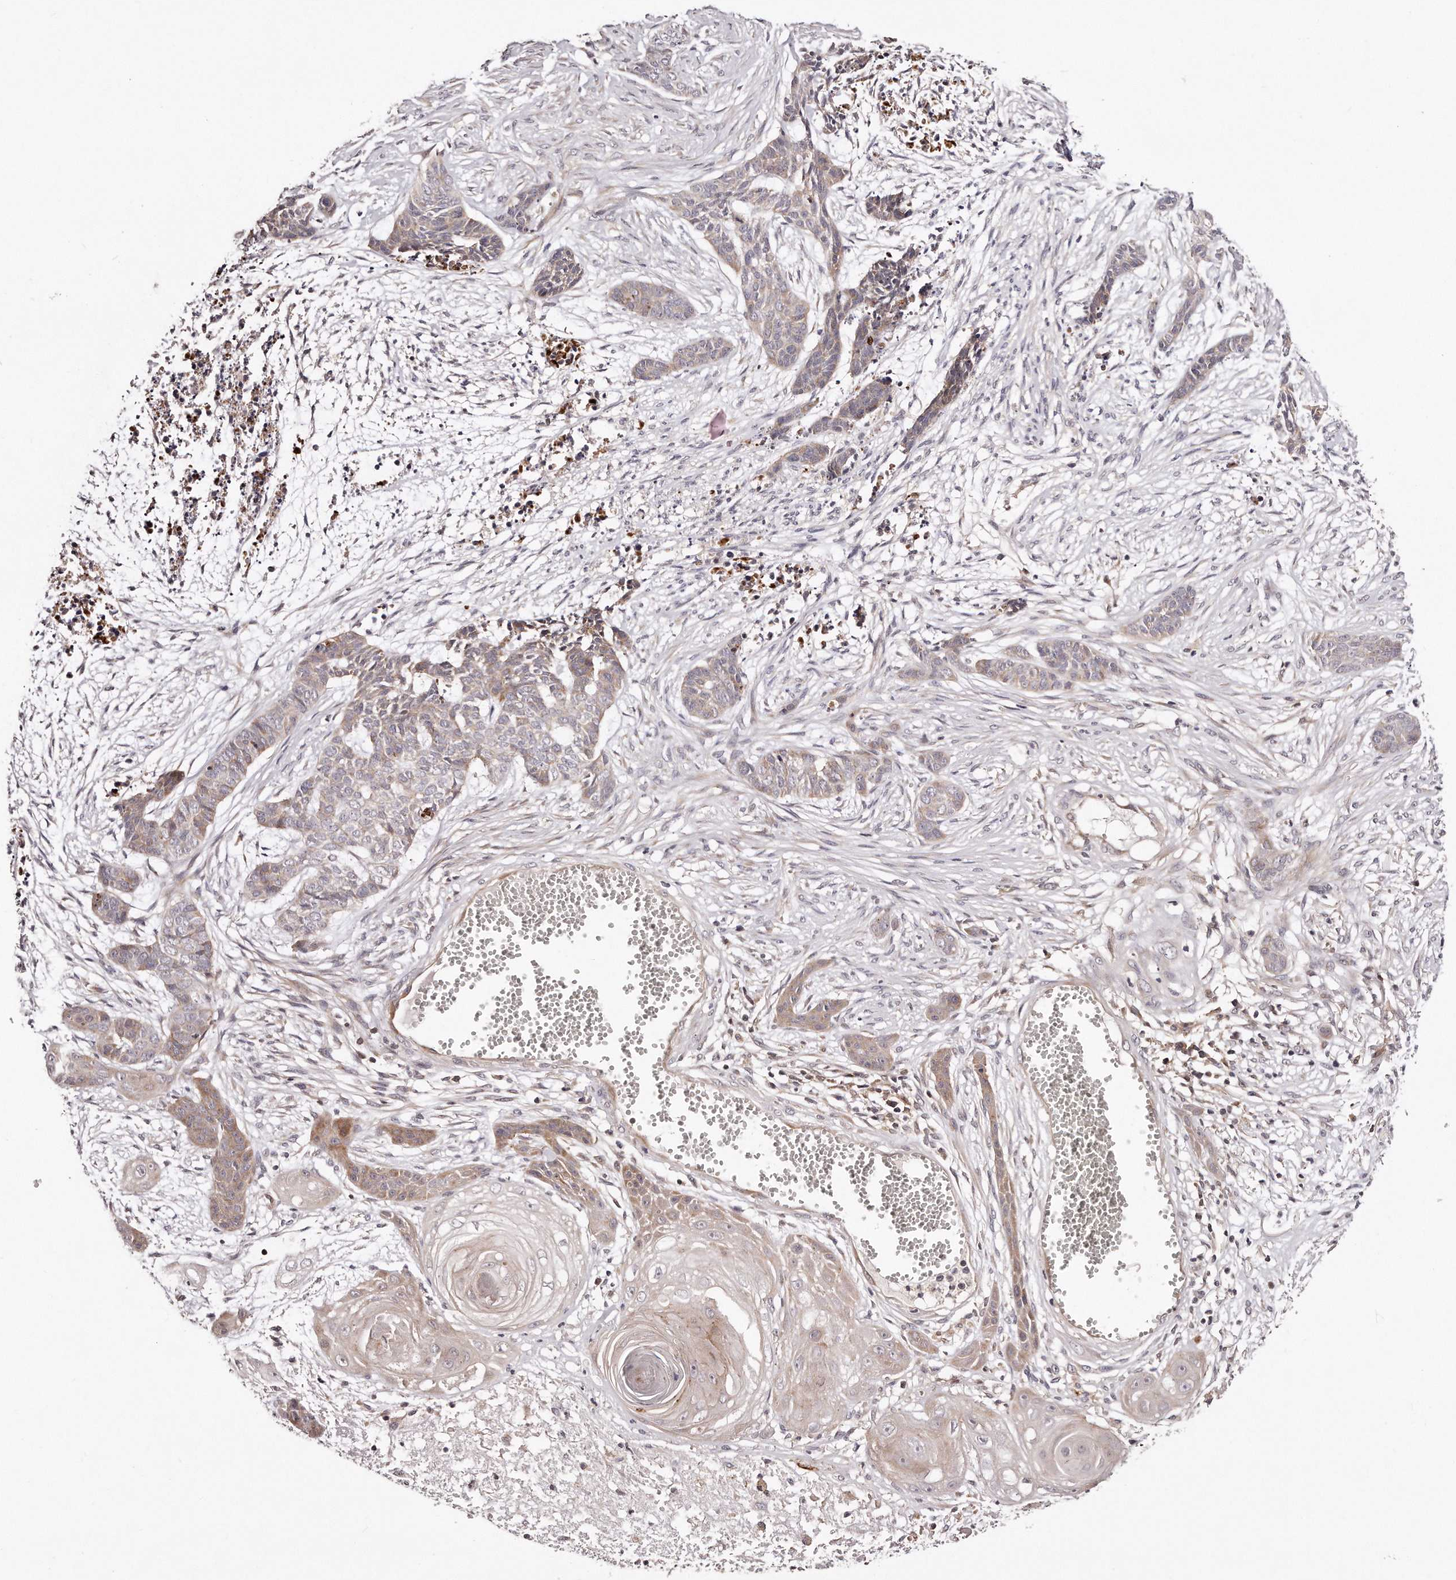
{"staining": {"intensity": "moderate", "quantity": "<25%", "location": "cytoplasmic/membranous"}, "tissue": "skin cancer", "cell_type": "Tumor cells", "image_type": "cancer", "snomed": [{"axis": "morphology", "description": "Basal cell carcinoma"}, {"axis": "topography", "description": "Skin"}], "caption": "A brown stain labels moderate cytoplasmic/membranous positivity of a protein in human basal cell carcinoma (skin) tumor cells.", "gene": "GBP4", "patient": {"sex": "female", "age": 64}}